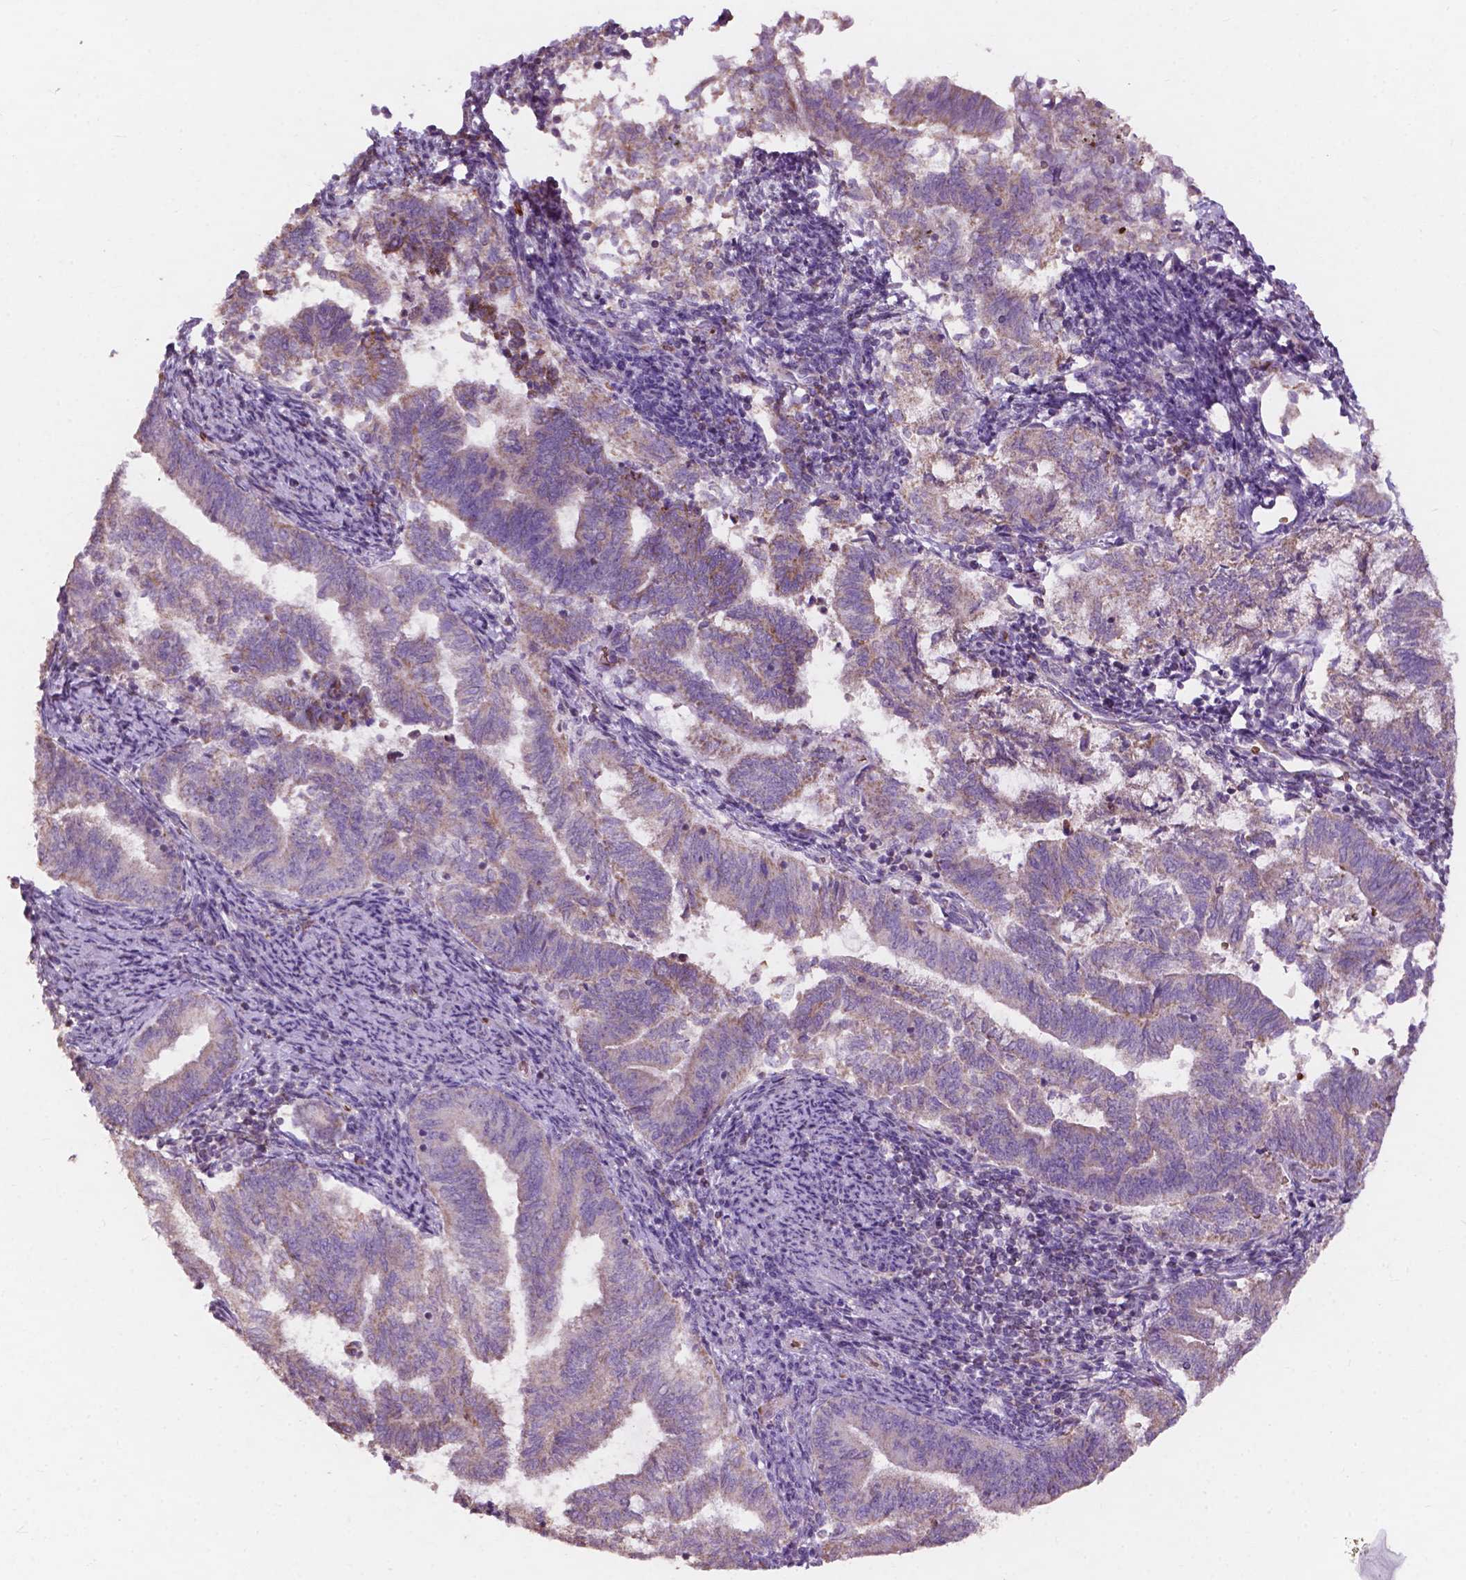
{"staining": {"intensity": "weak", "quantity": "25%-75%", "location": "cytoplasmic/membranous"}, "tissue": "endometrial cancer", "cell_type": "Tumor cells", "image_type": "cancer", "snomed": [{"axis": "morphology", "description": "Adenocarcinoma, NOS"}, {"axis": "topography", "description": "Endometrium"}], "caption": "Immunohistochemistry of human endometrial cancer shows low levels of weak cytoplasmic/membranous staining in about 25%-75% of tumor cells.", "gene": "NDUFS1", "patient": {"sex": "female", "age": 65}}